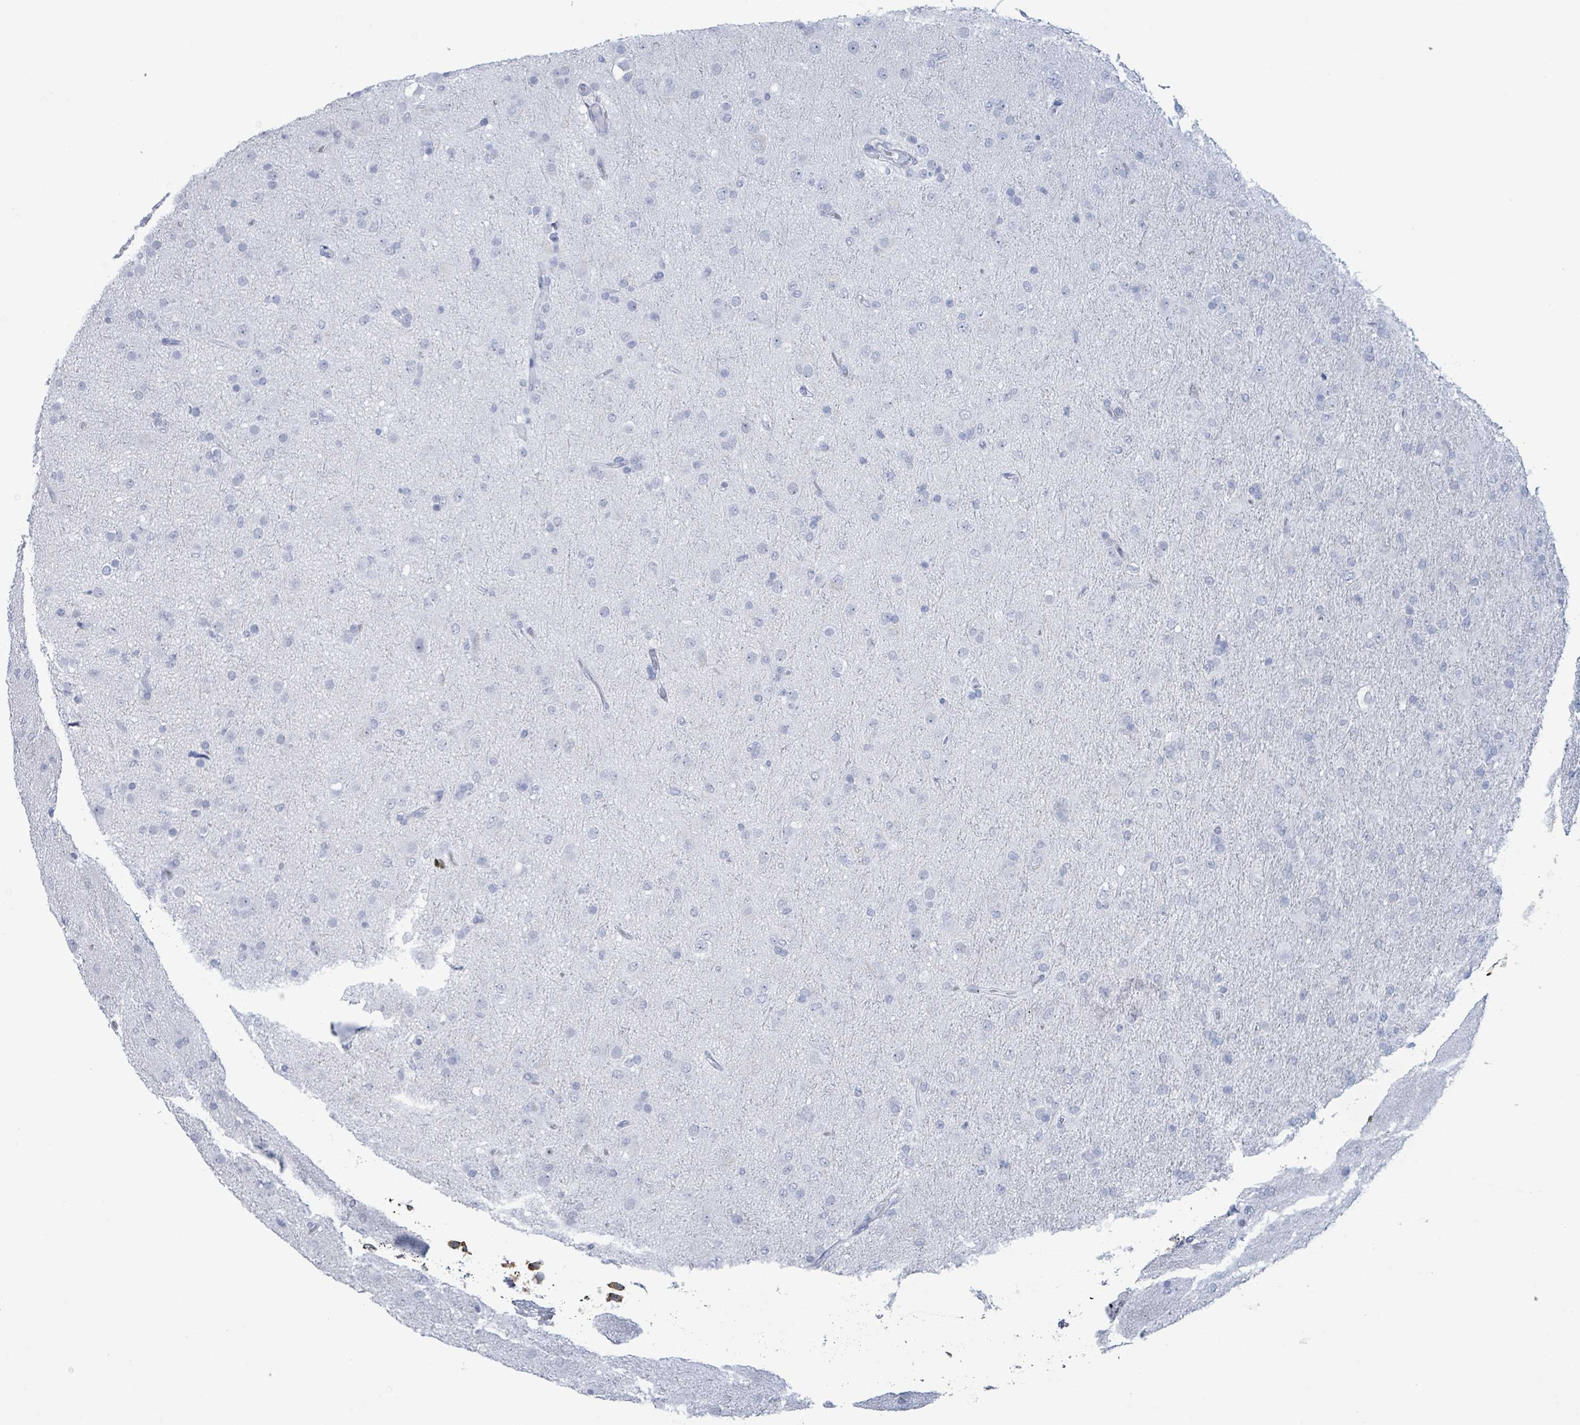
{"staining": {"intensity": "negative", "quantity": "none", "location": "none"}, "tissue": "glioma", "cell_type": "Tumor cells", "image_type": "cancer", "snomed": [{"axis": "morphology", "description": "Glioma, malignant, Low grade"}, {"axis": "topography", "description": "Brain"}], "caption": "A histopathology image of glioma stained for a protein shows no brown staining in tumor cells.", "gene": "KRT8", "patient": {"sex": "male", "age": 65}}